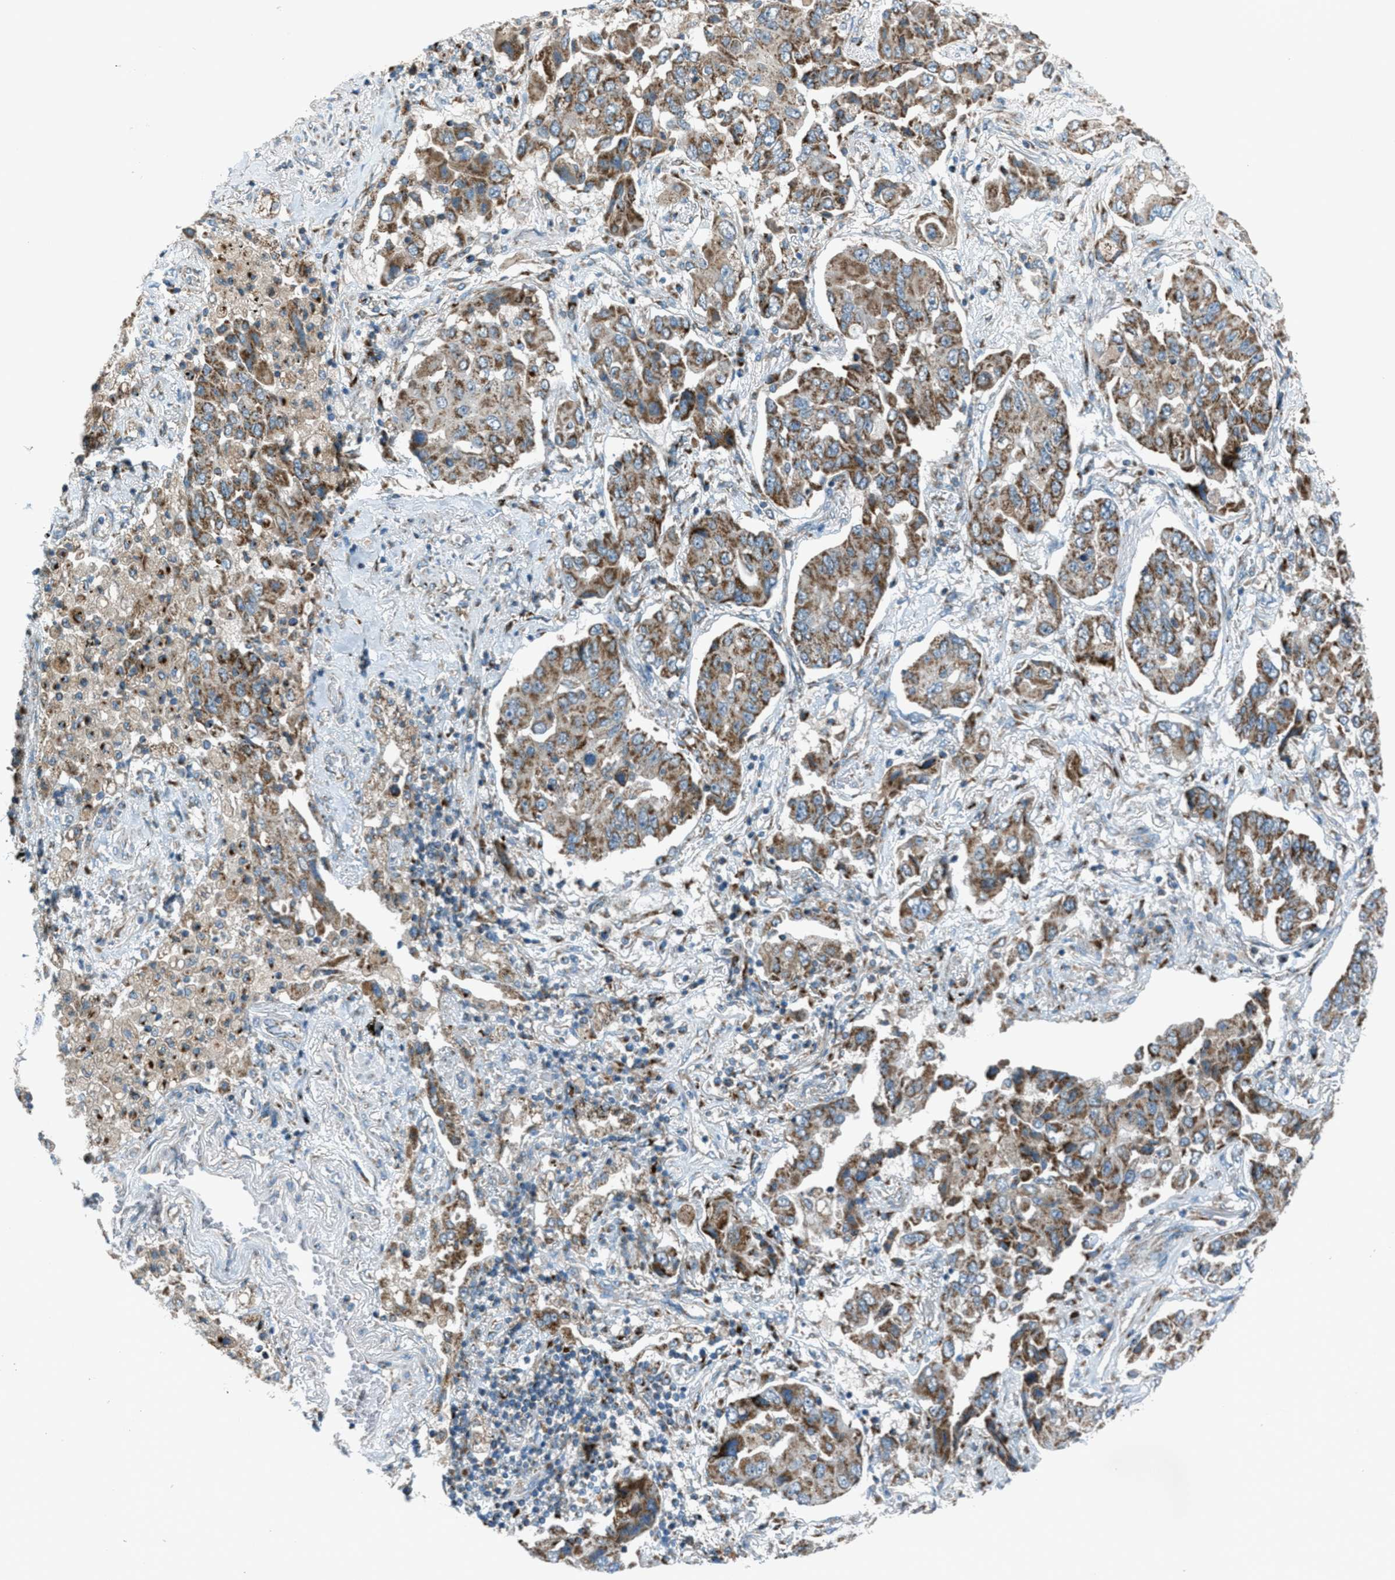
{"staining": {"intensity": "moderate", "quantity": ">75%", "location": "cytoplasmic/membranous"}, "tissue": "lung cancer", "cell_type": "Tumor cells", "image_type": "cancer", "snomed": [{"axis": "morphology", "description": "Adenocarcinoma, NOS"}, {"axis": "topography", "description": "Lung"}], "caption": "Moderate cytoplasmic/membranous protein staining is appreciated in approximately >75% of tumor cells in lung adenocarcinoma. Nuclei are stained in blue.", "gene": "BCKDK", "patient": {"sex": "female", "age": 65}}